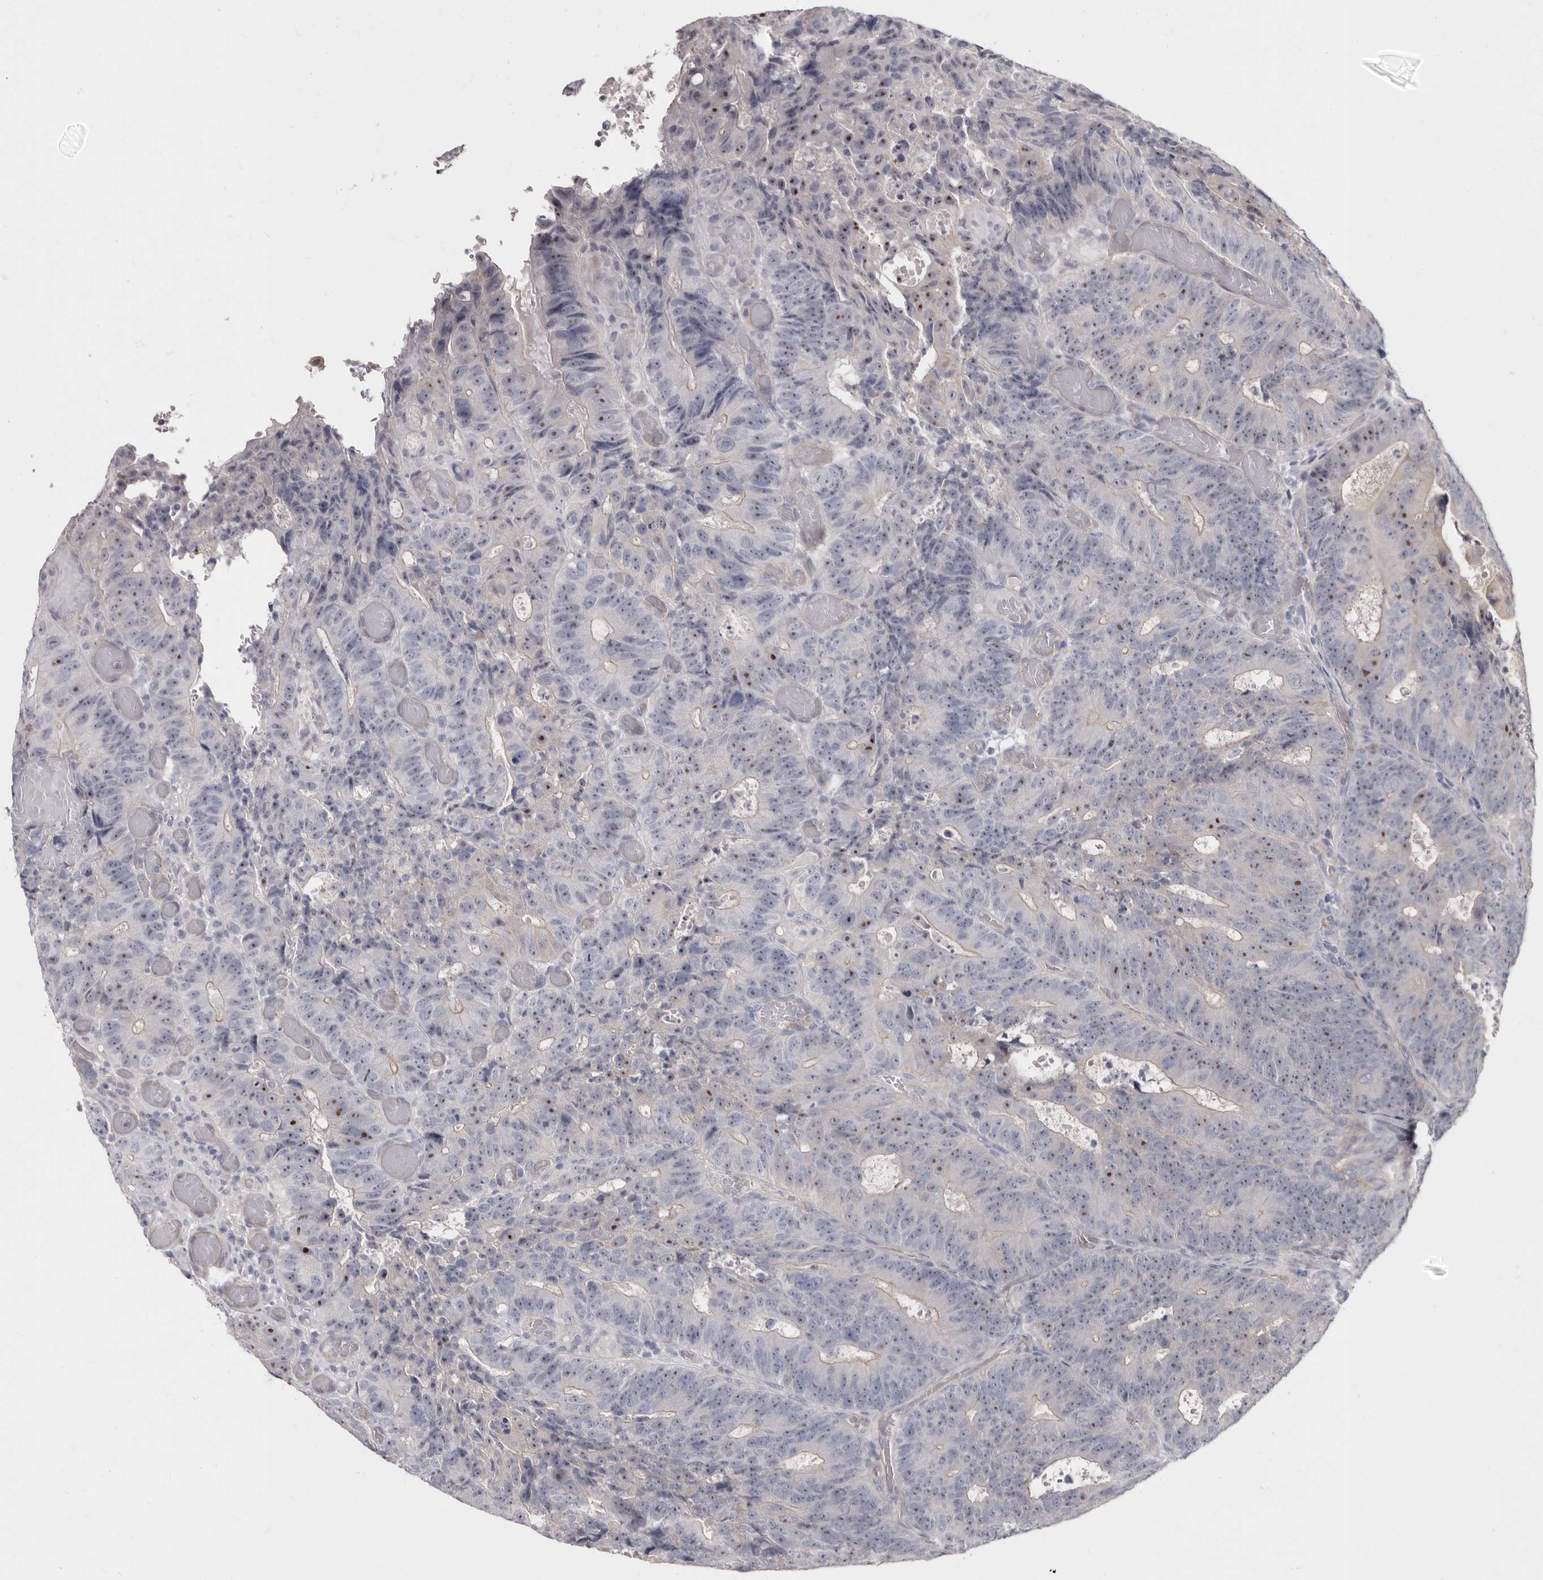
{"staining": {"intensity": "moderate", "quantity": "25%-75%", "location": "nuclear"}, "tissue": "colorectal cancer", "cell_type": "Tumor cells", "image_type": "cancer", "snomed": [{"axis": "morphology", "description": "Adenocarcinoma, NOS"}, {"axis": "topography", "description": "Colon"}], "caption": "This photomicrograph shows IHC staining of adenocarcinoma (colorectal), with medium moderate nuclear expression in approximately 25%-75% of tumor cells.", "gene": "FMO2", "patient": {"sex": "male", "age": 87}}